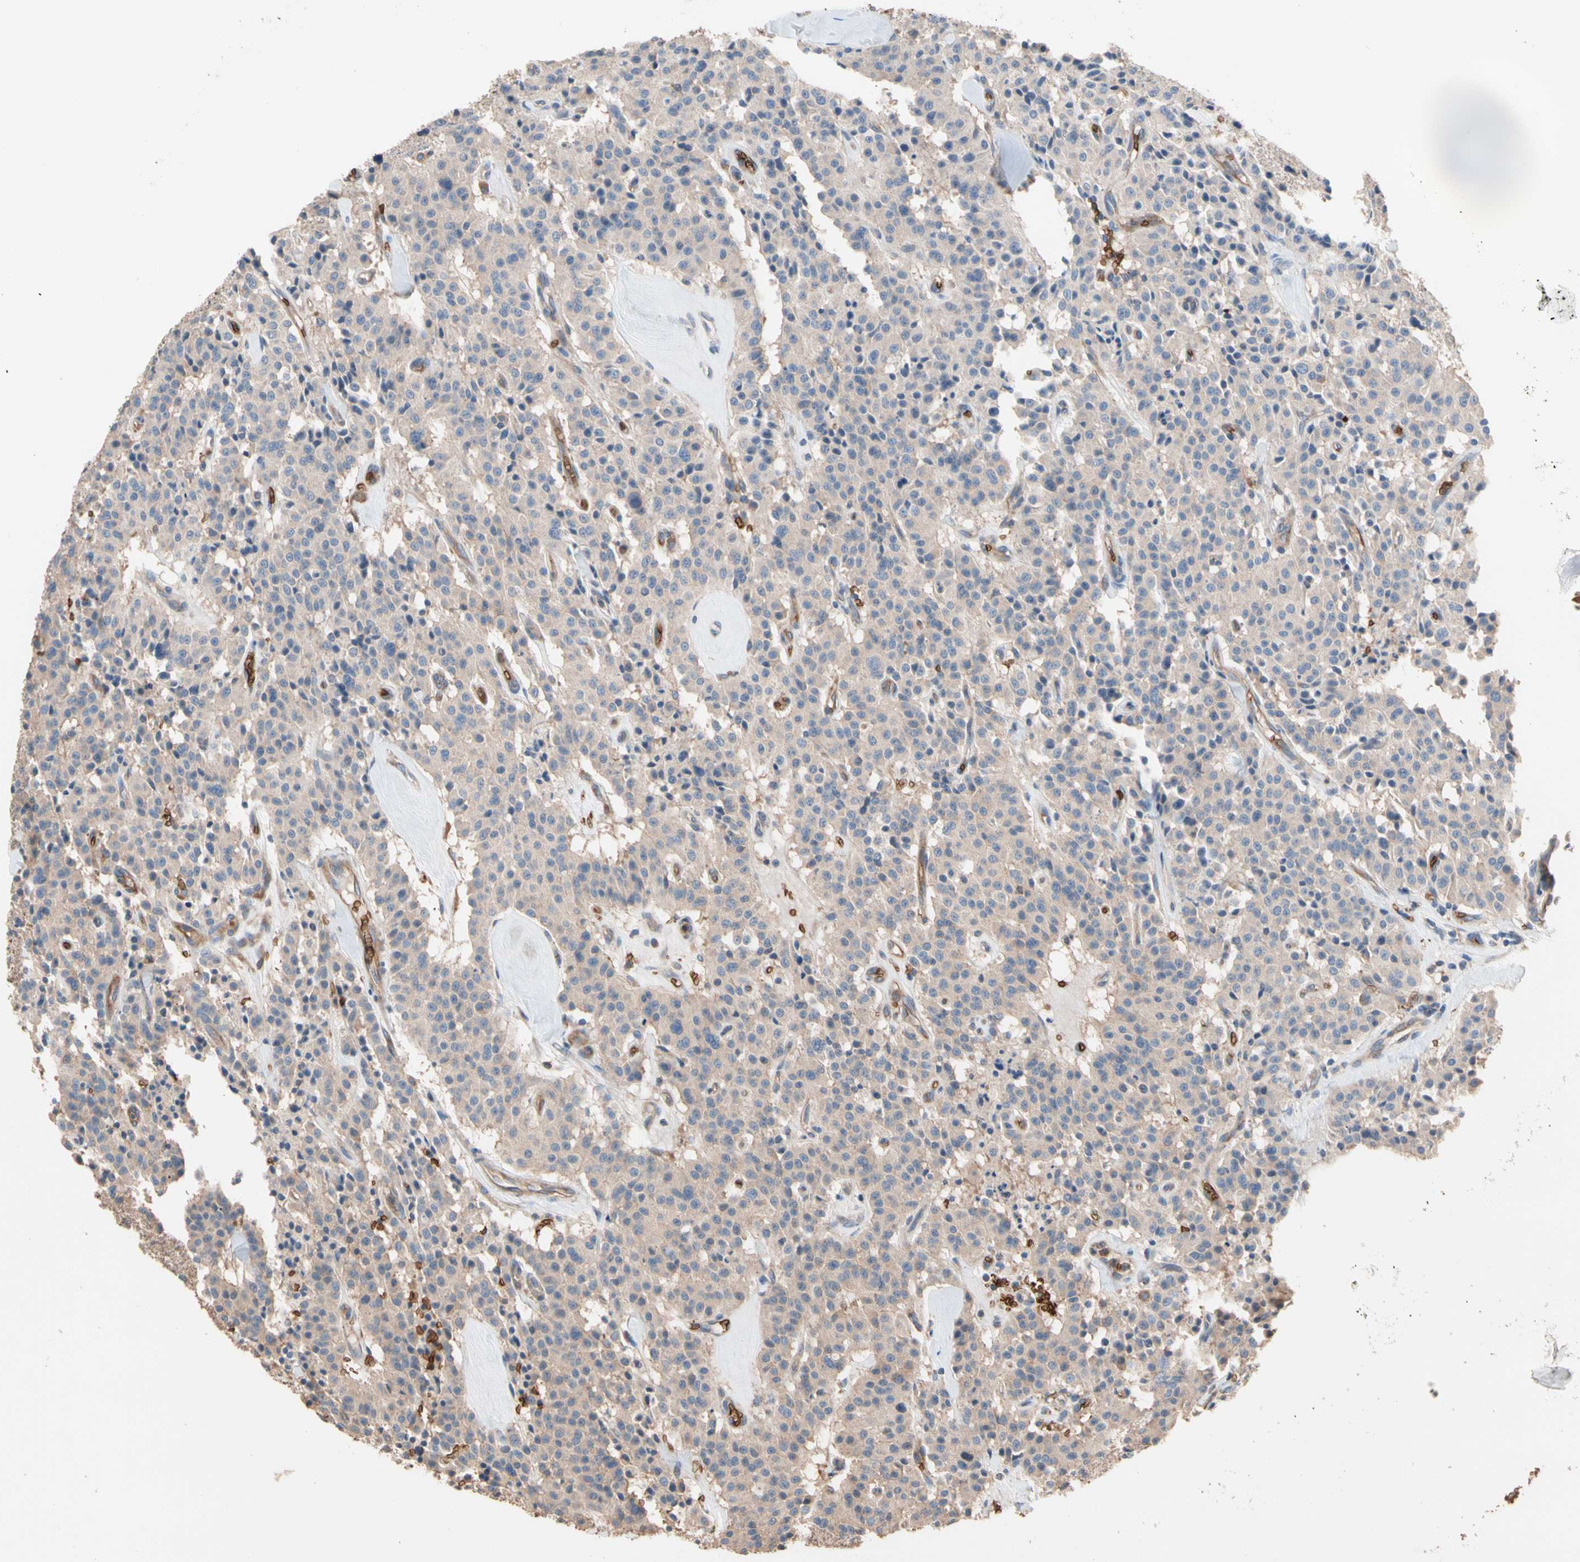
{"staining": {"intensity": "negative", "quantity": "none", "location": "none"}, "tissue": "carcinoid", "cell_type": "Tumor cells", "image_type": "cancer", "snomed": [{"axis": "morphology", "description": "Carcinoid, malignant, NOS"}, {"axis": "topography", "description": "Lung"}], "caption": "This is an immunohistochemistry histopathology image of human malignant carcinoid. There is no expression in tumor cells.", "gene": "RIOK2", "patient": {"sex": "male", "age": 30}}